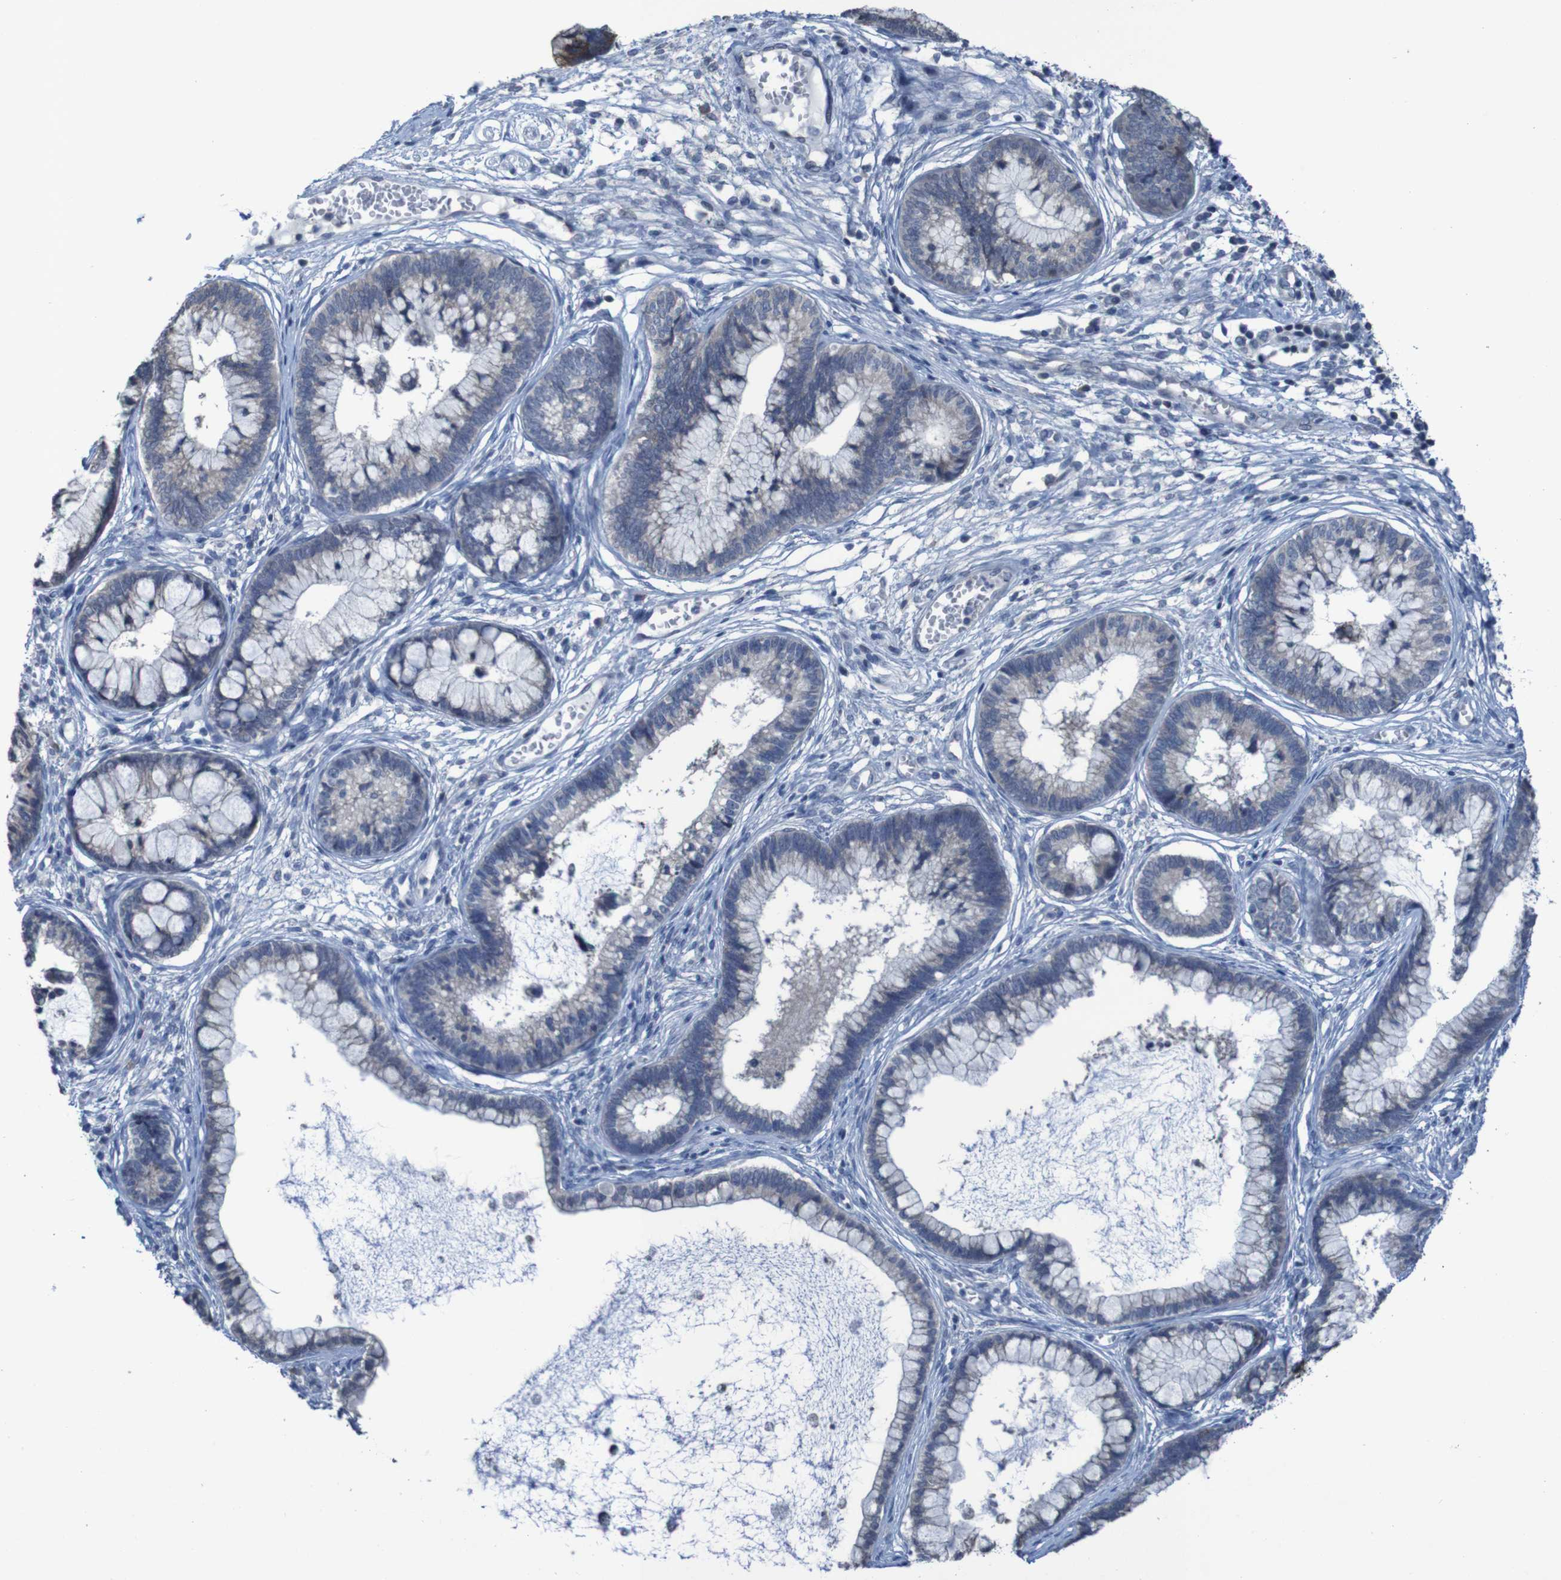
{"staining": {"intensity": "negative", "quantity": "none", "location": "none"}, "tissue": "cervical cancer", "cell_type": "Tumor cells", "image_type": "cancer", "snomed": [{"axis": "morphology", "description": "Adenocarcinoma, NOS"}, {"axis": "topography", "description": "Cervix"}], "caption": "This photomicrograph is of cervical adenocarcinoma stained with IHC to label a protein in brown with the nuclei are counter-stained blue. There is no positivity in tumor cells.", "gene": "CLDN18", "patient": {"sex": "female", "age": 44}}